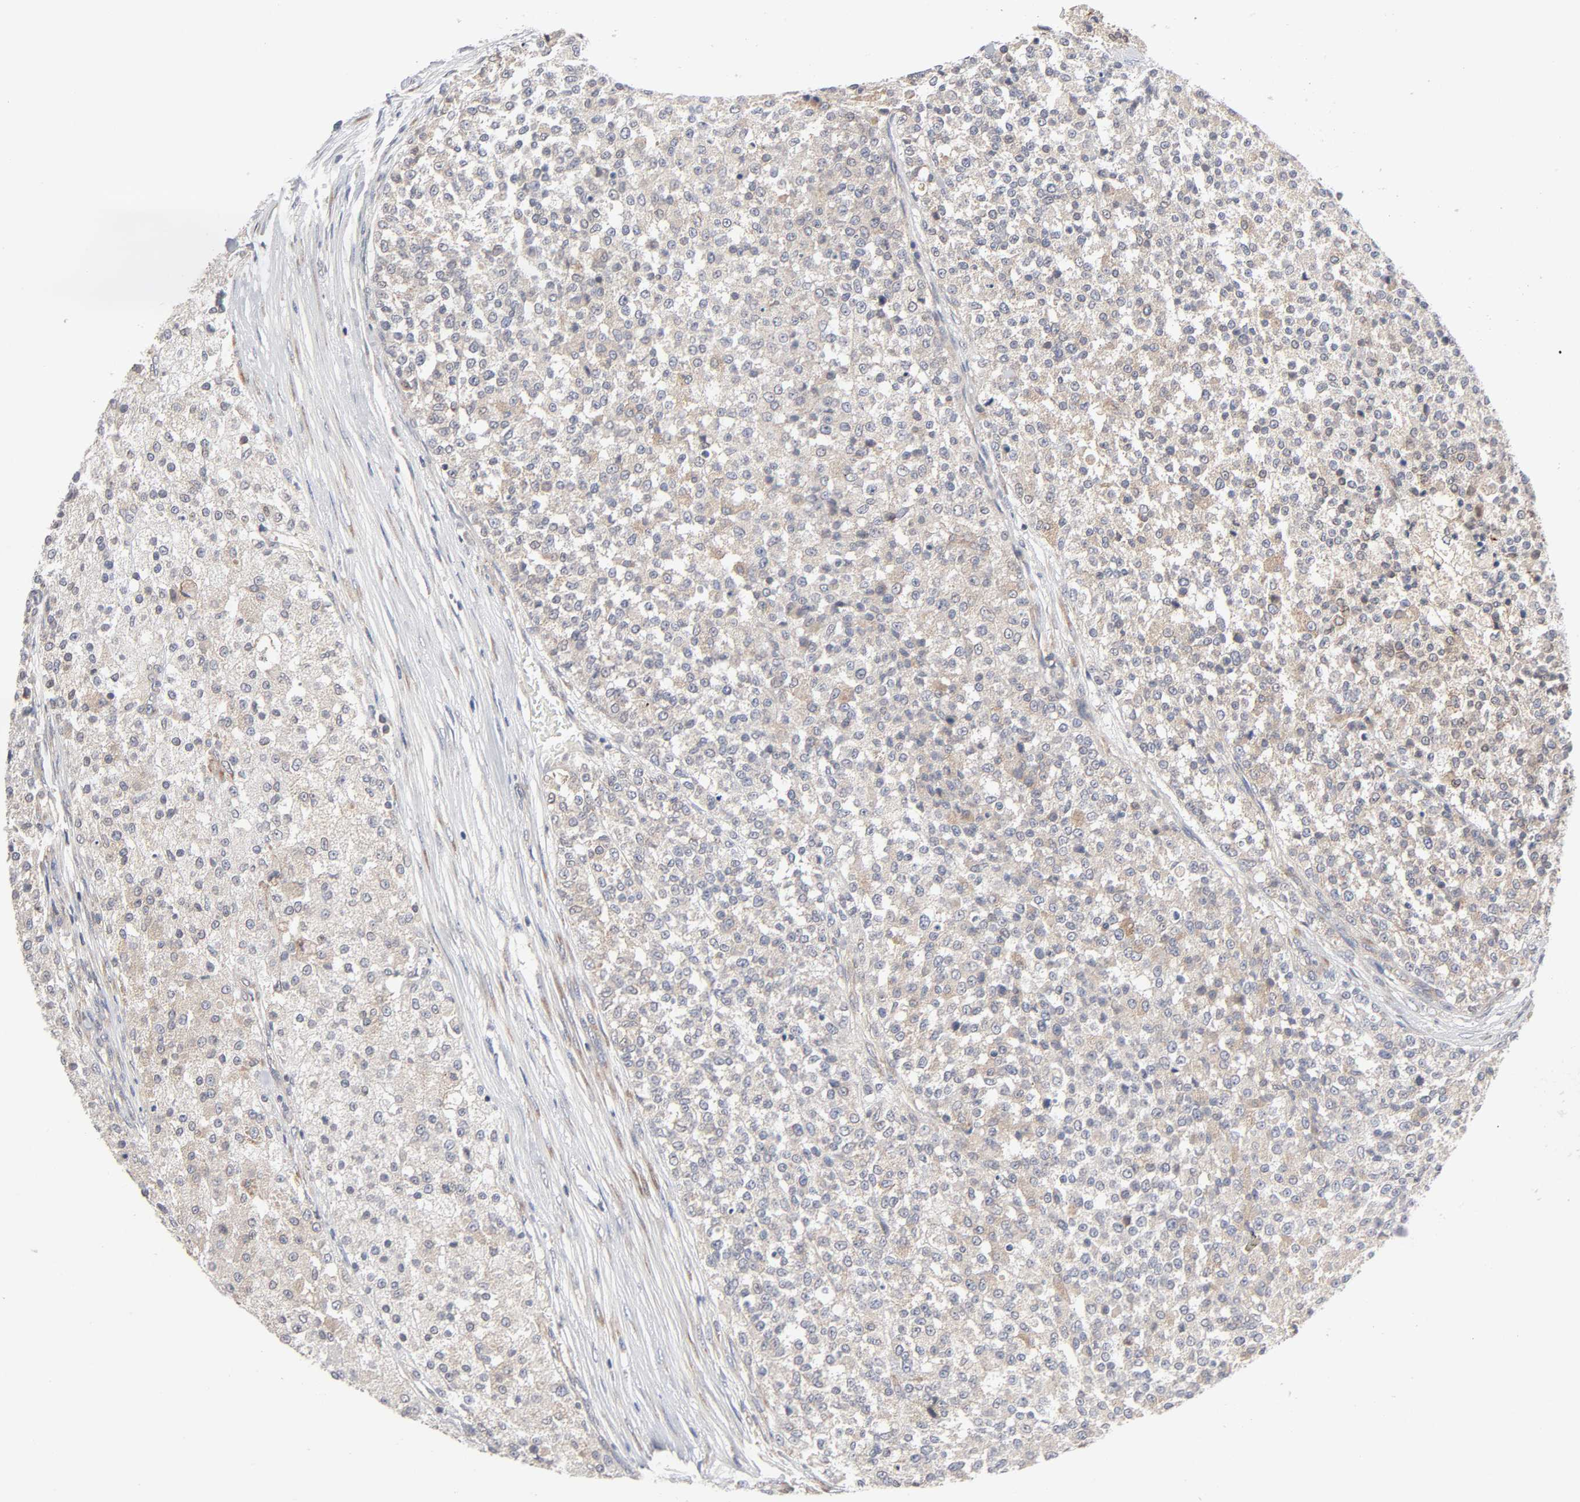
{"staining": {"intensity": "weak", "quantity": "25%-75%", "location": "cytoplasmic/membranous"}, "tissue": "testis cancer", "cell_type": "Tumor cells", "image_type": "cancer", "snomed": [{"axis": "morphology", "description": "Seminoma, NOS"}, {"axis": "topography", "description": "Testis"}], "caption": "Immunohistochemistry (IHC) histopathology image of neoplastic tissue: seminoma (testis) stained using immunohistochemistry displays low levels of weak protein expression localized specifically in the cytoplasmic/membranous of tumor cells, appearing as a cytoplasmic/membranous brown color.", "gene": "IL4R", "patient": {"sex": "male", "age": 59}}